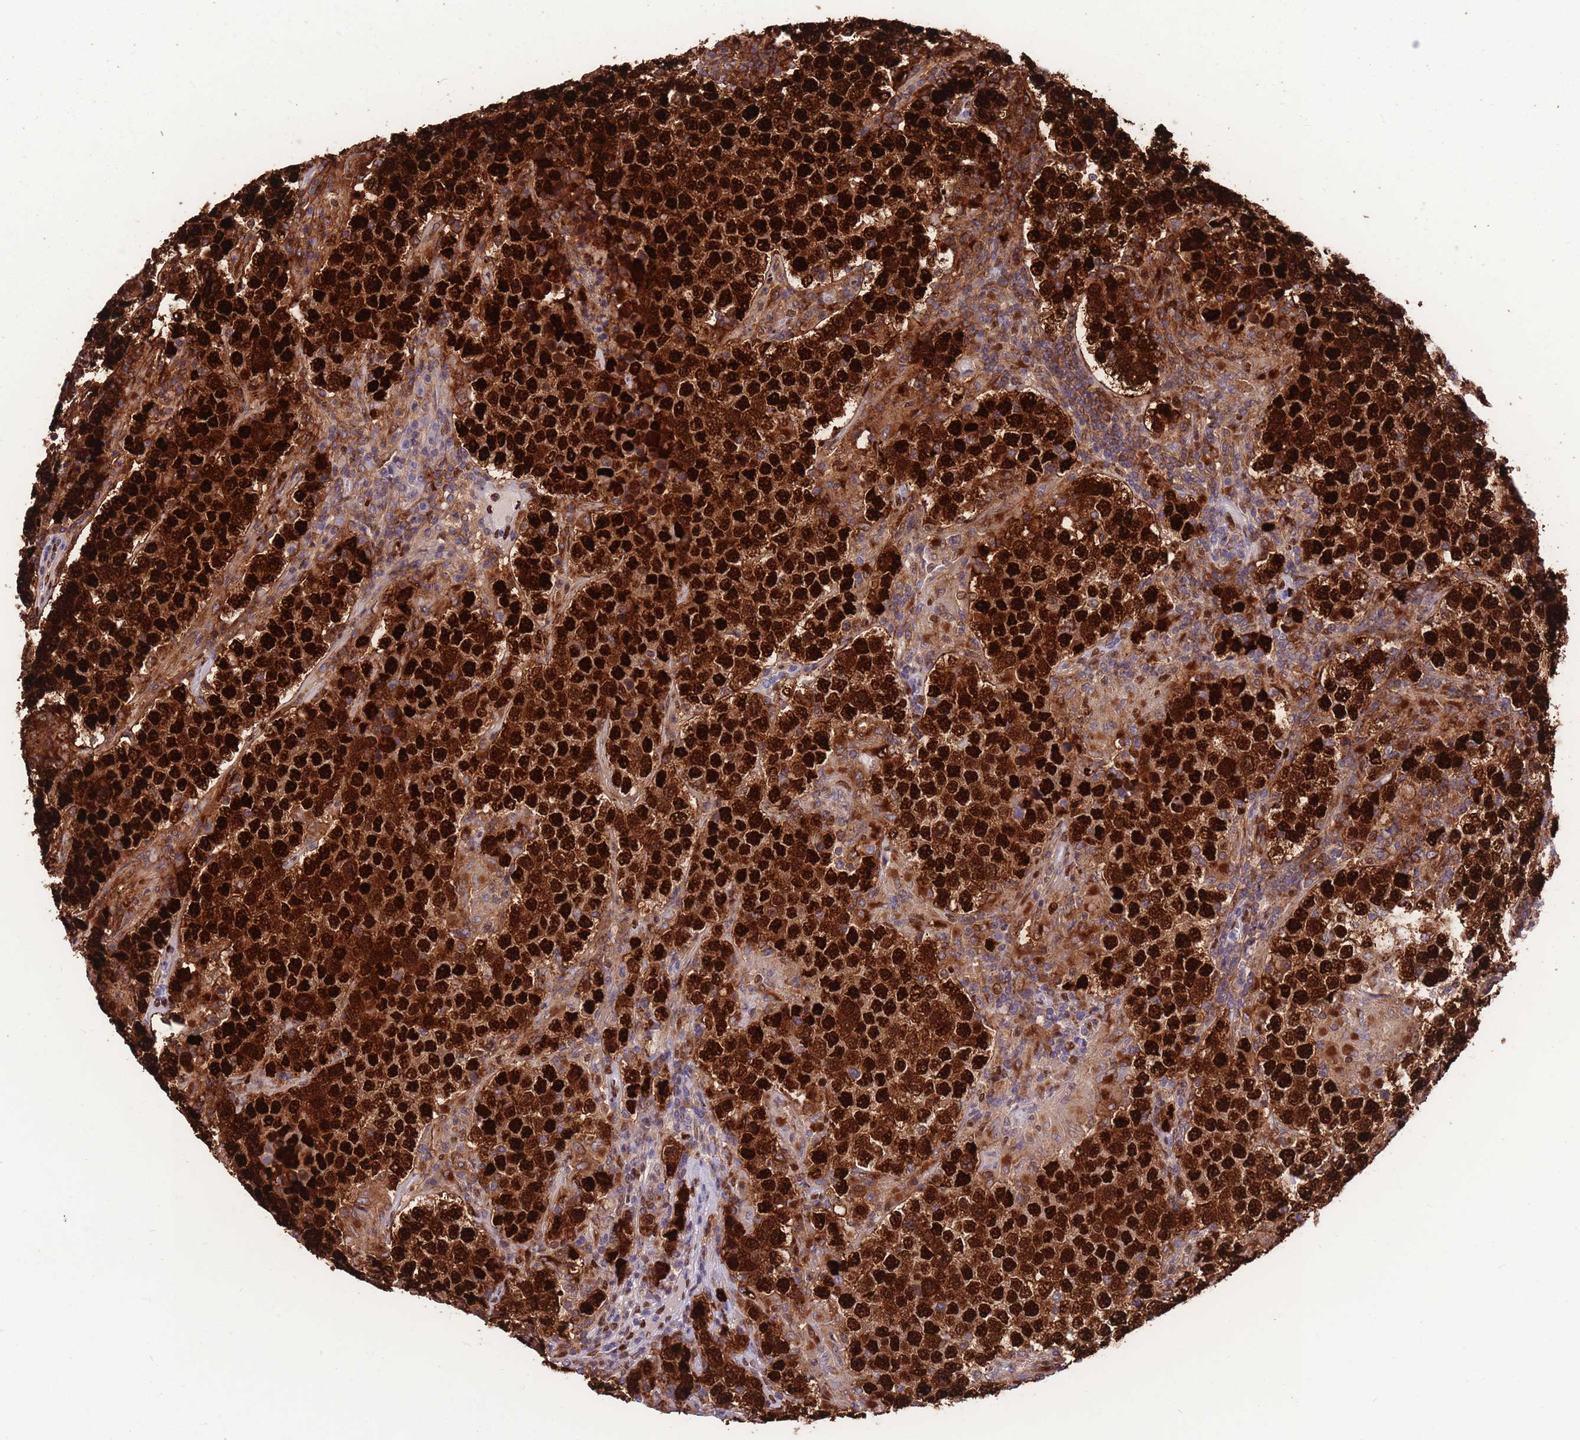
{"staining": {"intensity": "strong", "quantity": ">75%", "location": "nuclear"}, "tissue": "testis cancer", "cell_type": "Tumor cells", "image_type": "cancer", "snomed": [{"axis": "morphology", "description": "Normal tissue, NOS"}, {"axis": "morphology", "description": "Urothelial carcinoma, High grade"}, {"axis": "morphology", "description": "Seminoma, NOS"}, {"axis": "morphology", "description": "Carcinoma, Embryonal, NOS"}, {"axis": "topography", "description": "Urinary bladder"}, {"axis": "topography", "description": "Testis"}], "caption": "A micrograph showing strong nuclear staining in about >75% of tumor cells in embryonal carcinoma (testis), as visualized by brown immunohistochemical staining.", "gene": "NASP", "patient": {"sex": "male", "age": 41}}